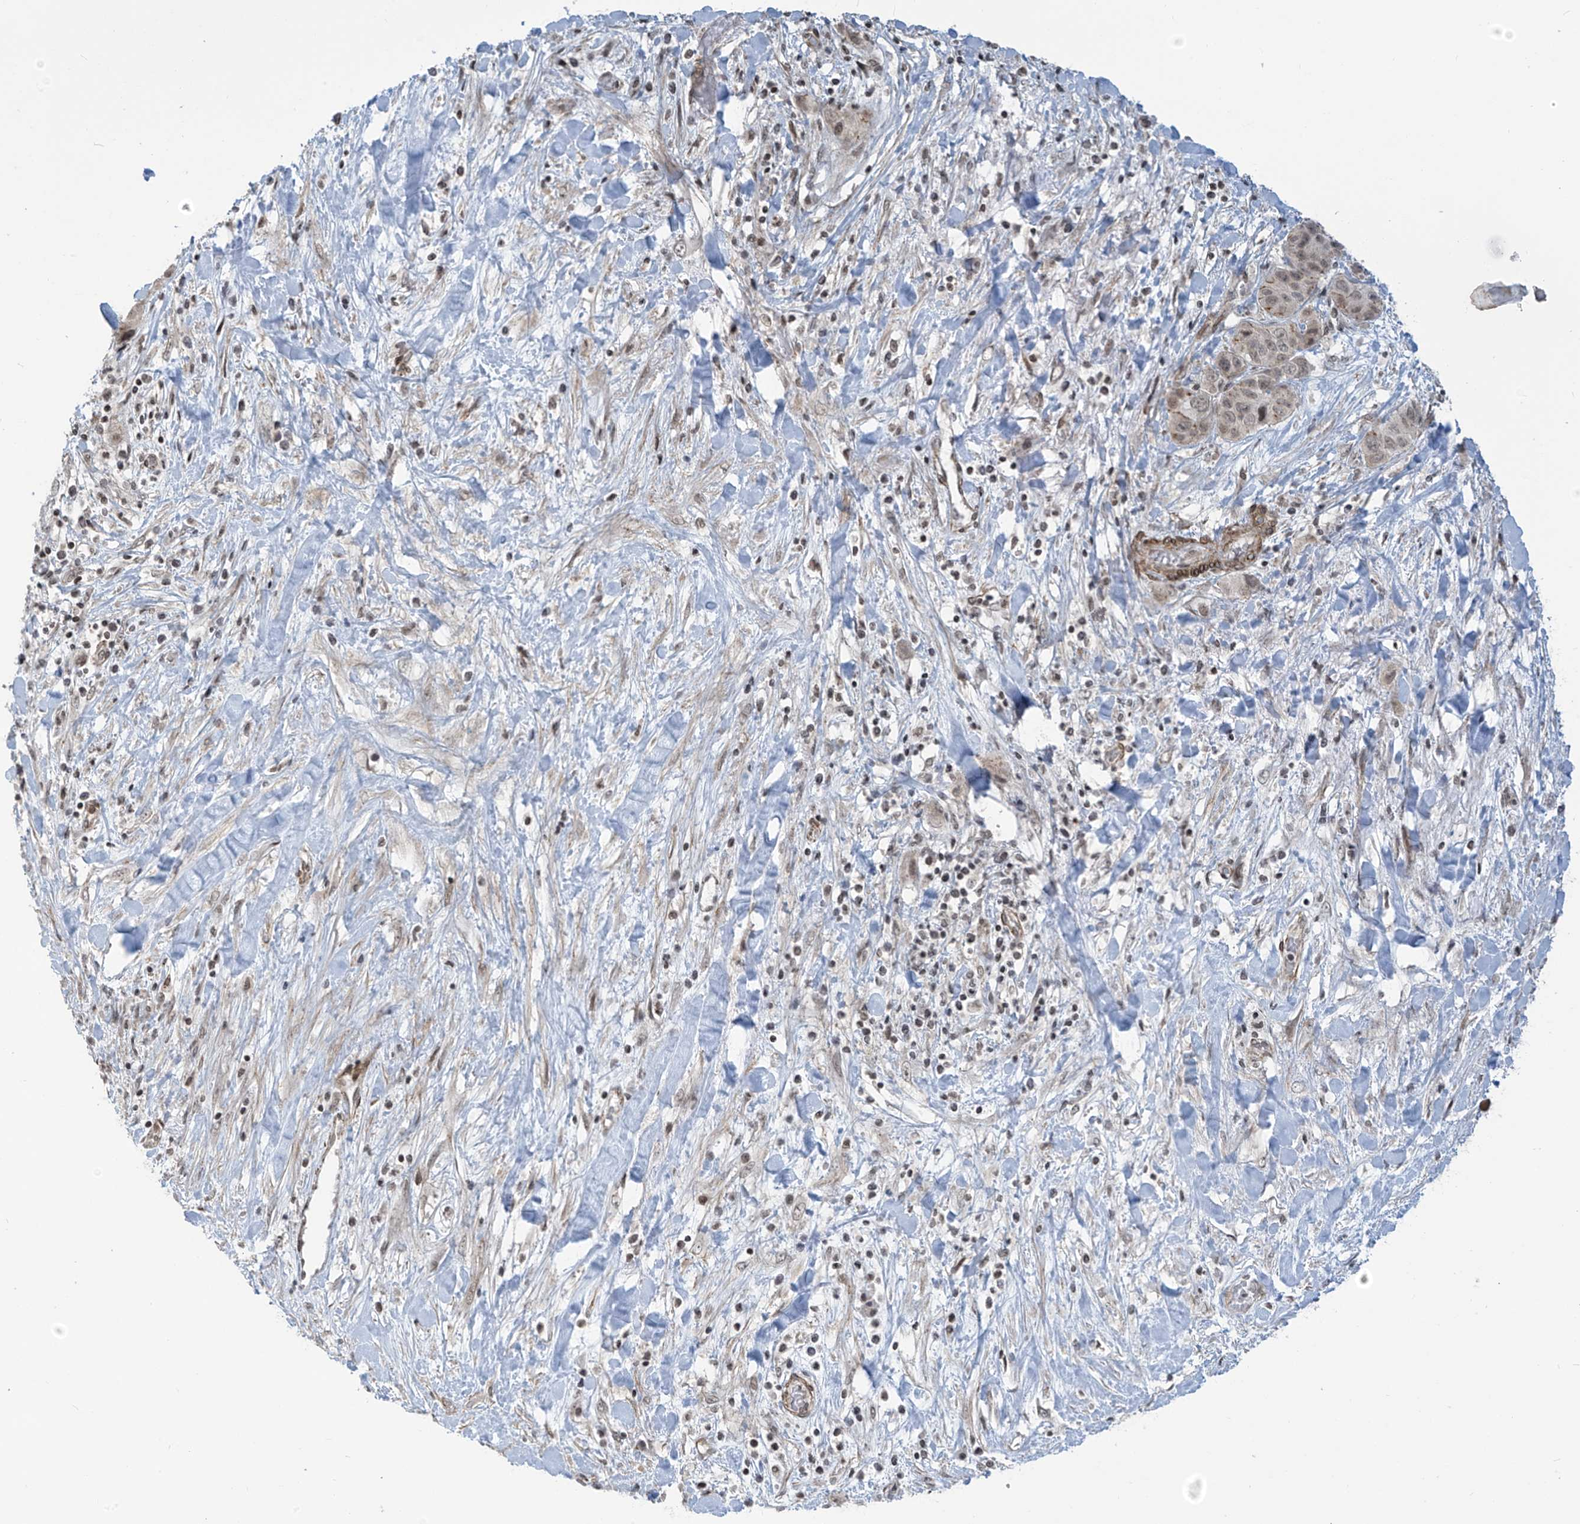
{"staining": {"intensity": "weak", "quantity": ">75%", "location": "nuclear"}, "tissue": "liver cancer", "cell_type": "Tumor cells", "image_type": "cancer", "snomed": [{"axis": "morphology", "description": "Cholangiocarcinoma"}, {"axis": "topography", "description": "Liver"}], "caption": "The photomicrograph demonstrates a brown stain indicating the presence of a protein in the nuclear of tumor cells in liver cholangiocarcinoma. The staining is performed using DAB brown chromogen to label protein expression. The nuclei are counter-stained blue using hematoxylin.", "gene": "METAP1D", "patient": {"sex": "female", "age": 52}}